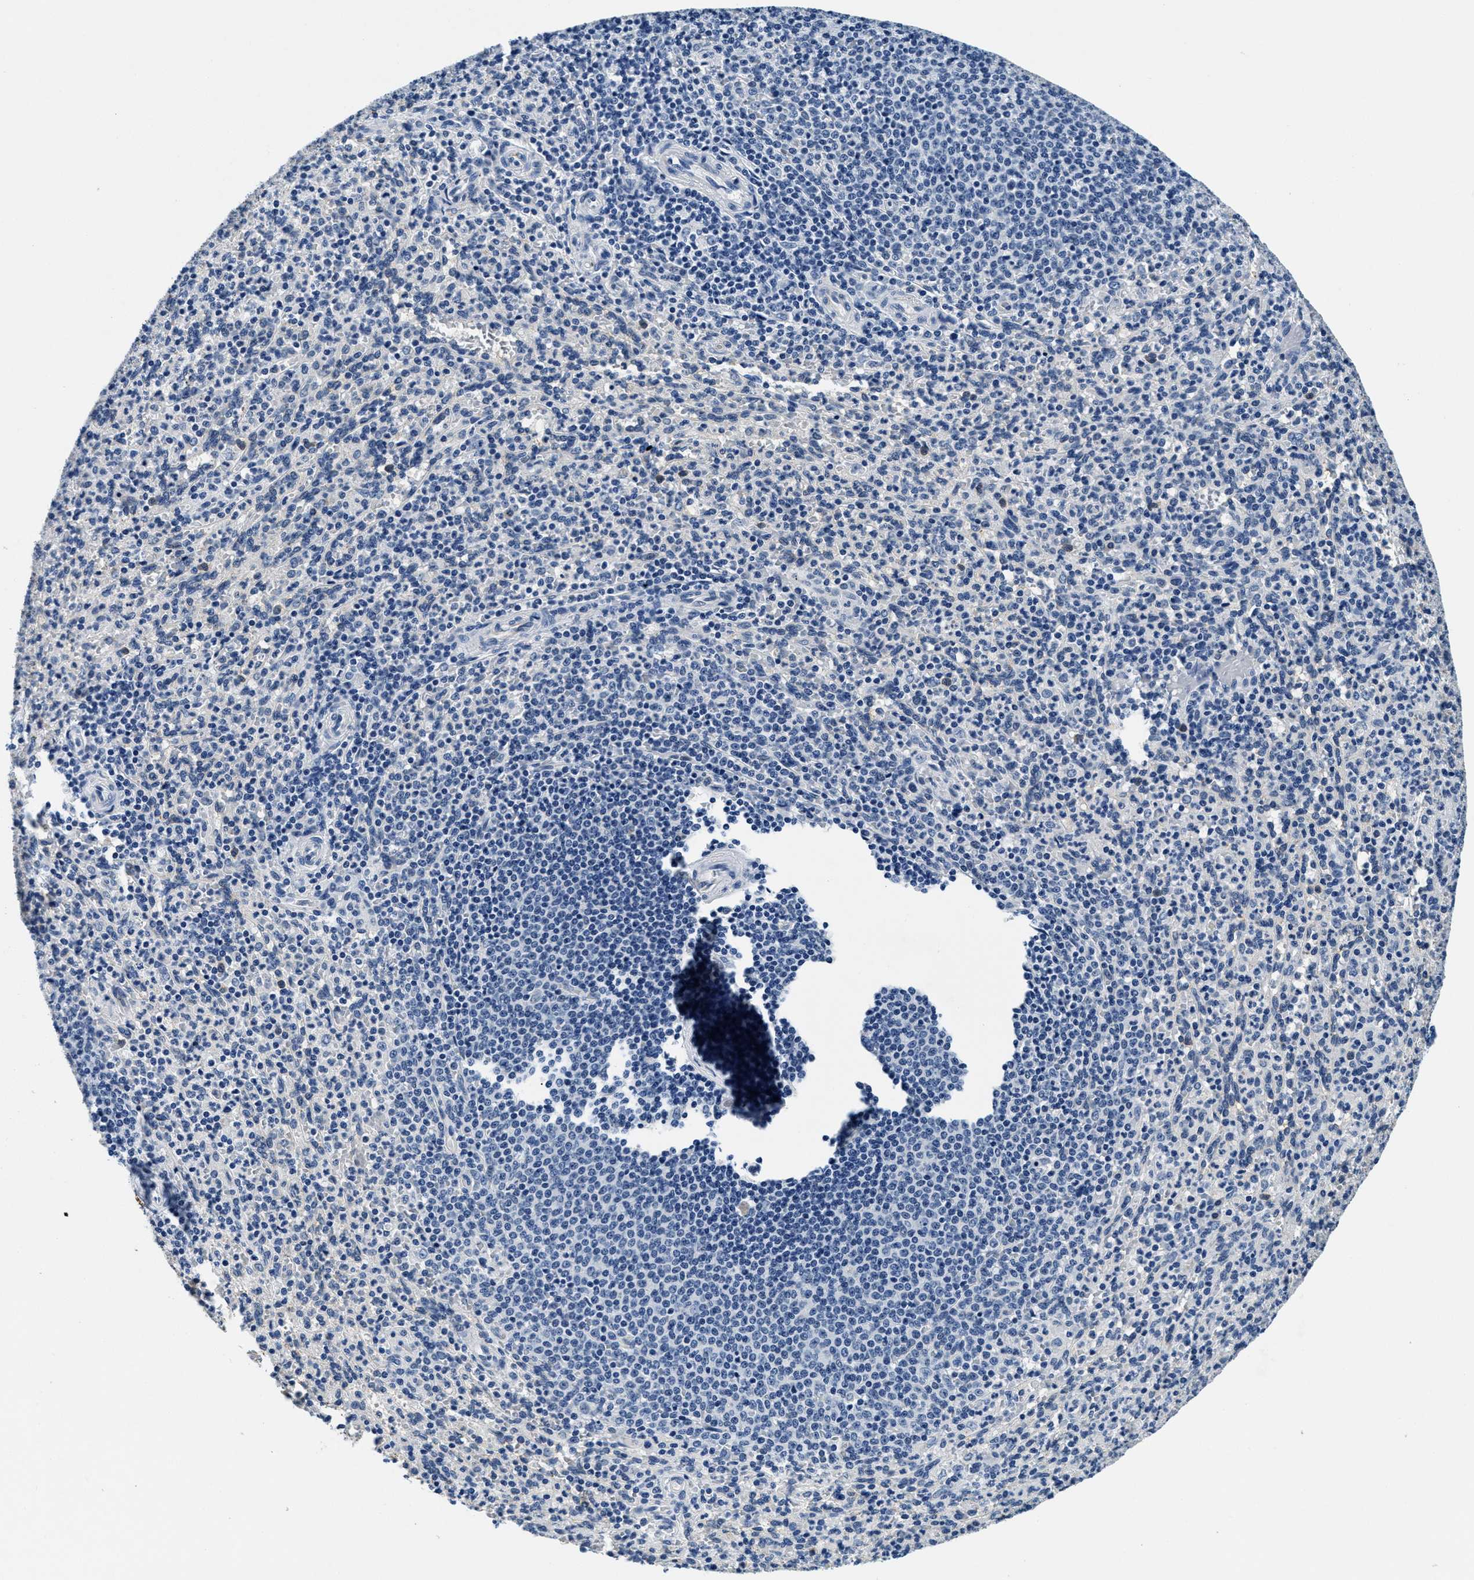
{"staining": {"intensity": "negative", "quantity": "none", "location": "none"}, "tissue": "spleen", "cell_type": "Cells in red pulp", "image_type": "normal", "snomed": [{"axis": "morphology", "description": "Normal tissue, NOS"}, {"axis": "topography", "description": "Spleen"}], "caption": "An immunohistochemistry photomicrograph of benign spleen is shown. There is no staining in cells in red pulp of spleen. The staining is performed using DAB (3,3'-diaminobenzidine) brown chromogen with nuclei counter-stained in using hematoxylin.", "gene": "HS3ST2", "patient": {"sex": "male", "age": 36}}